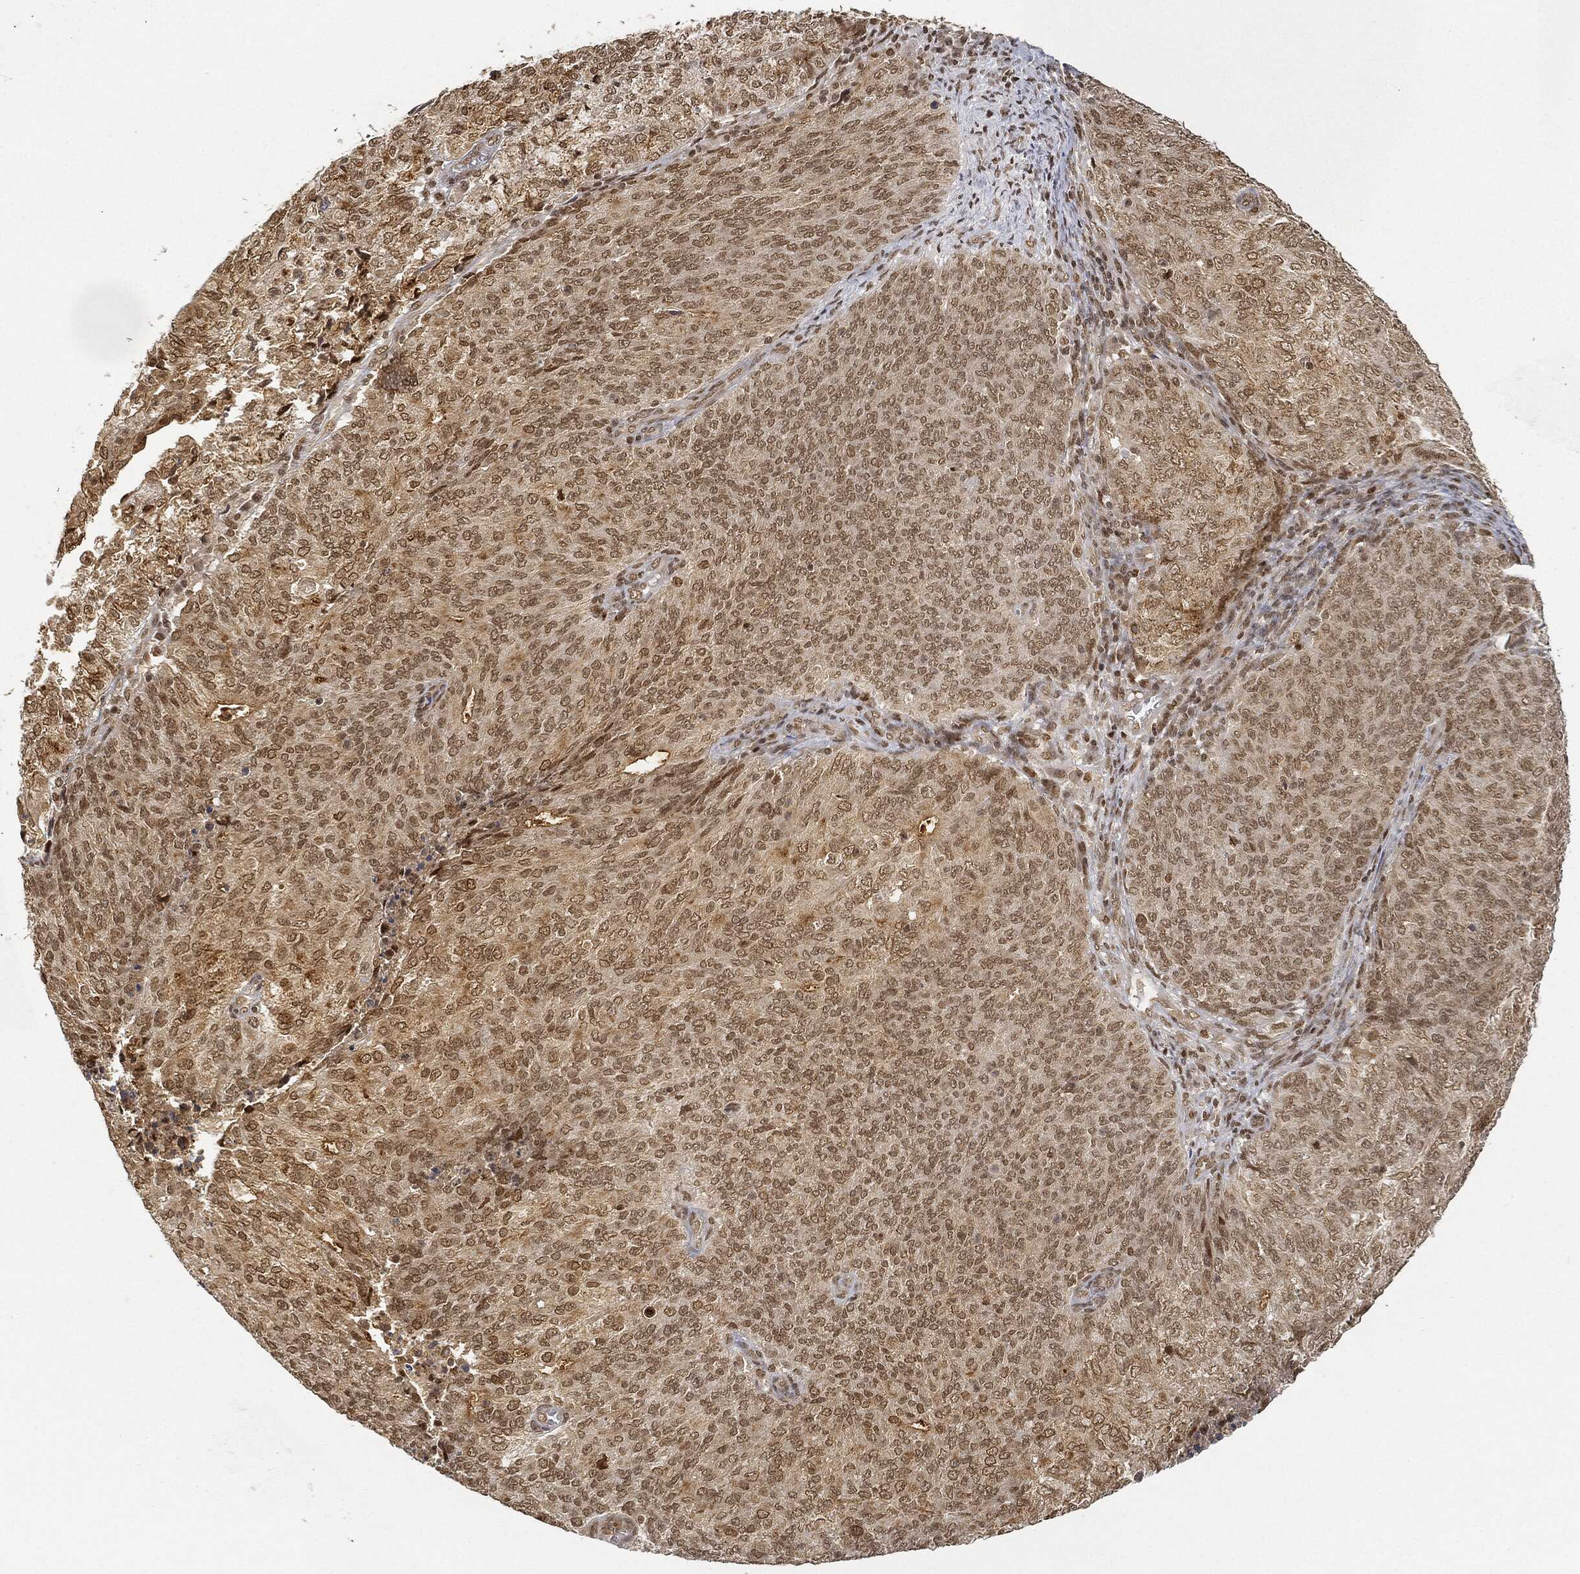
{"staining": {"intensity": "moderate", "quantity": "25%-75%", "location": "nuclear"}, "tissue": "endometrial cancer", "cell_type": "Tumor cells", "image_type": "cancer", "snomed": [{"axis": "morphology", "description": "Adenocarcinoma, NOS"}, {"axis": "topography", "description": "Endometrium"}], "caption": "The micrograph demonstrates a brown stain indicating the presence of a protein in the nuclear of tumor cells in adenocarcinoma (endometrial). Immunohistochemistry stains the protein in brown and the nuclei are stained blue.", "gene": "CIB1", "patient": {"sex": "female", "age": 82}}